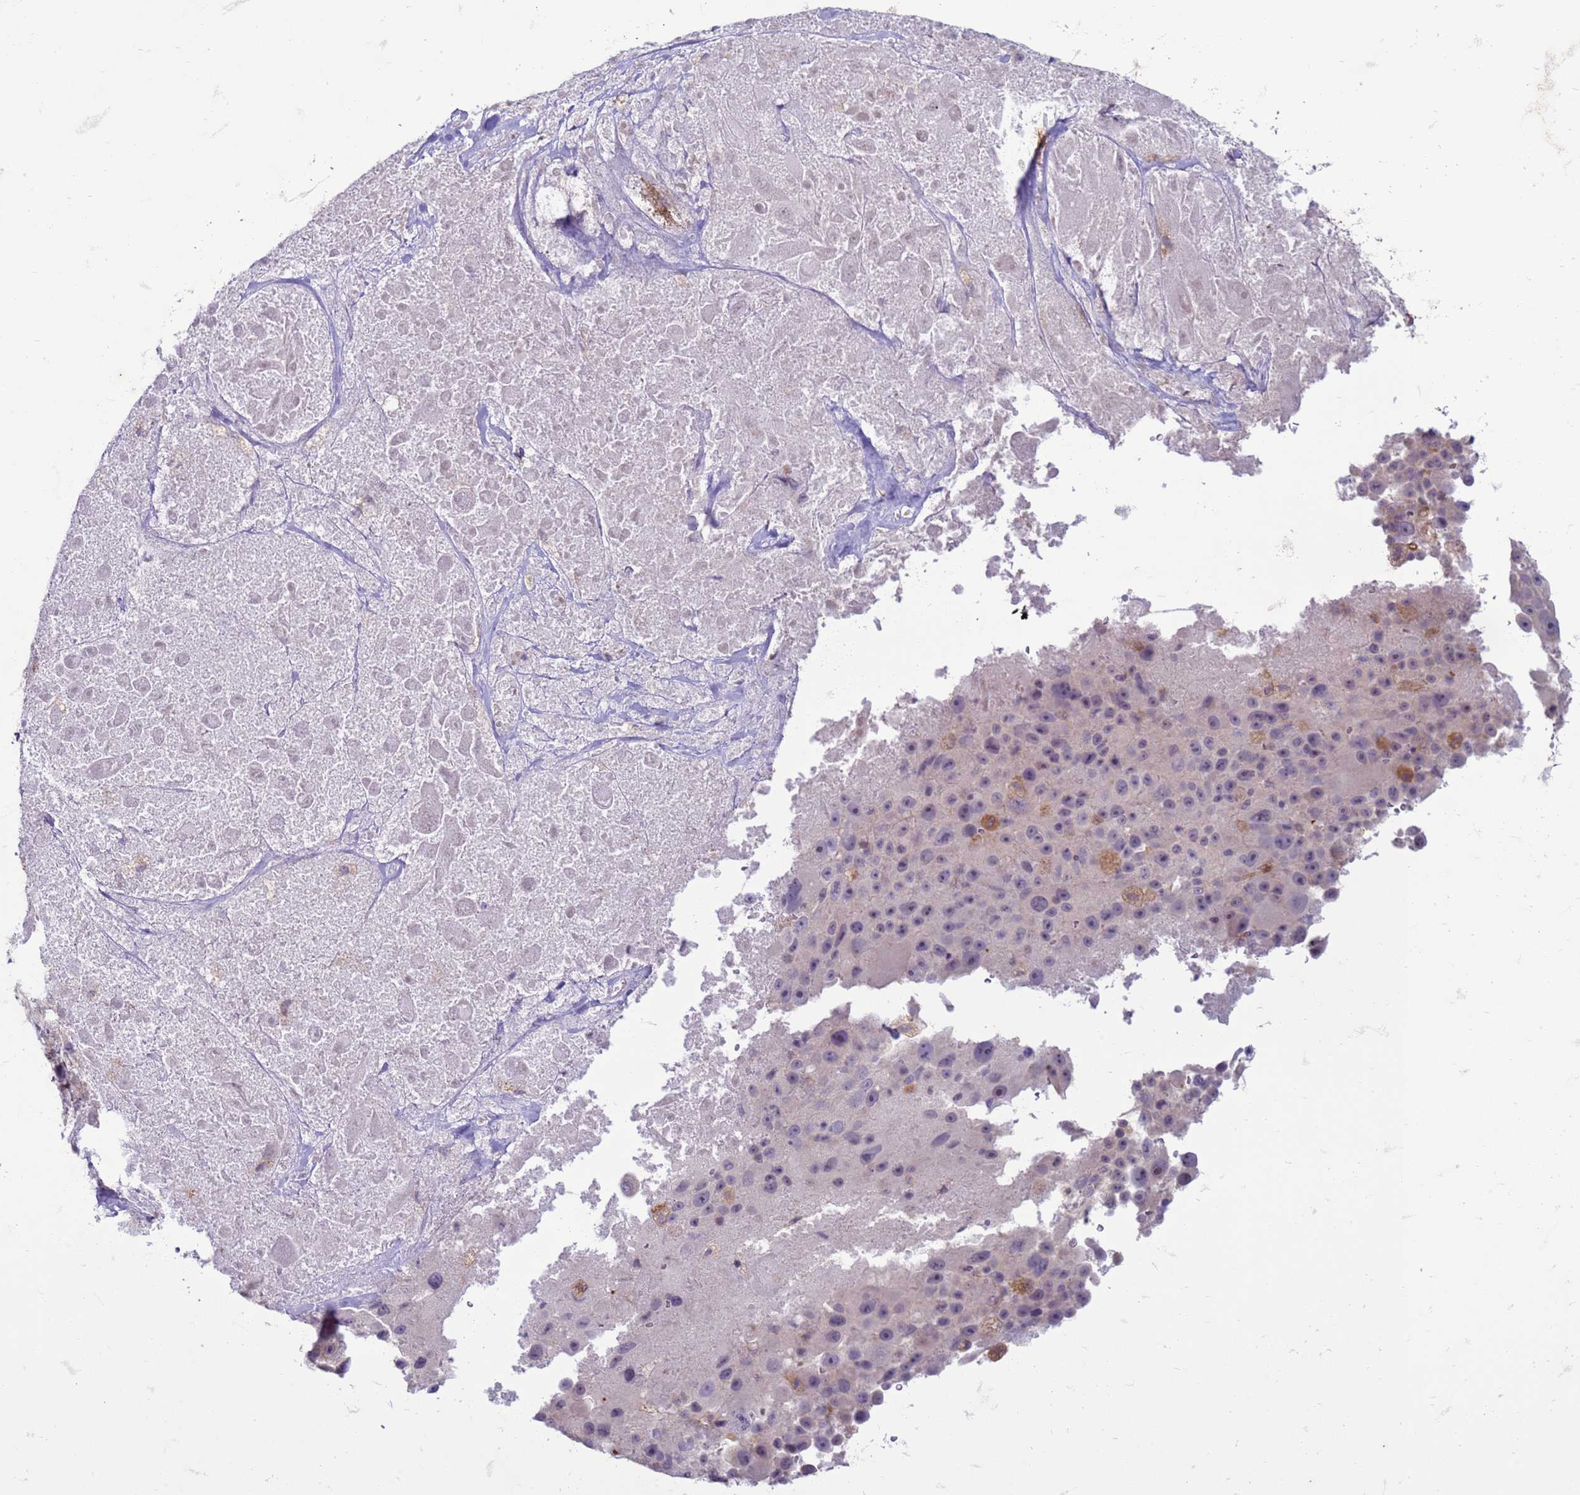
{"staining": {"intensity": "negative", "quantity": "none", "location": "none"}, "tissue": "melanoma", "cell_type": "Tumor cells", "image_type": "cancer", "snomed": [{"axis": "morphology", "description": "Malignant melanoma, Metastatic site"}, {"axis": "topography", "description": "Lymph node"}], "caption": "Immunohistochemistry (IHC) of melanoma shows no positivity in tumor cells. (Brightfield microscopy of DAB immunohistochemistry (IHC) at high magnification).", "gene": "SLC15A3", "patient": {"sex": "male", "age": 62}}